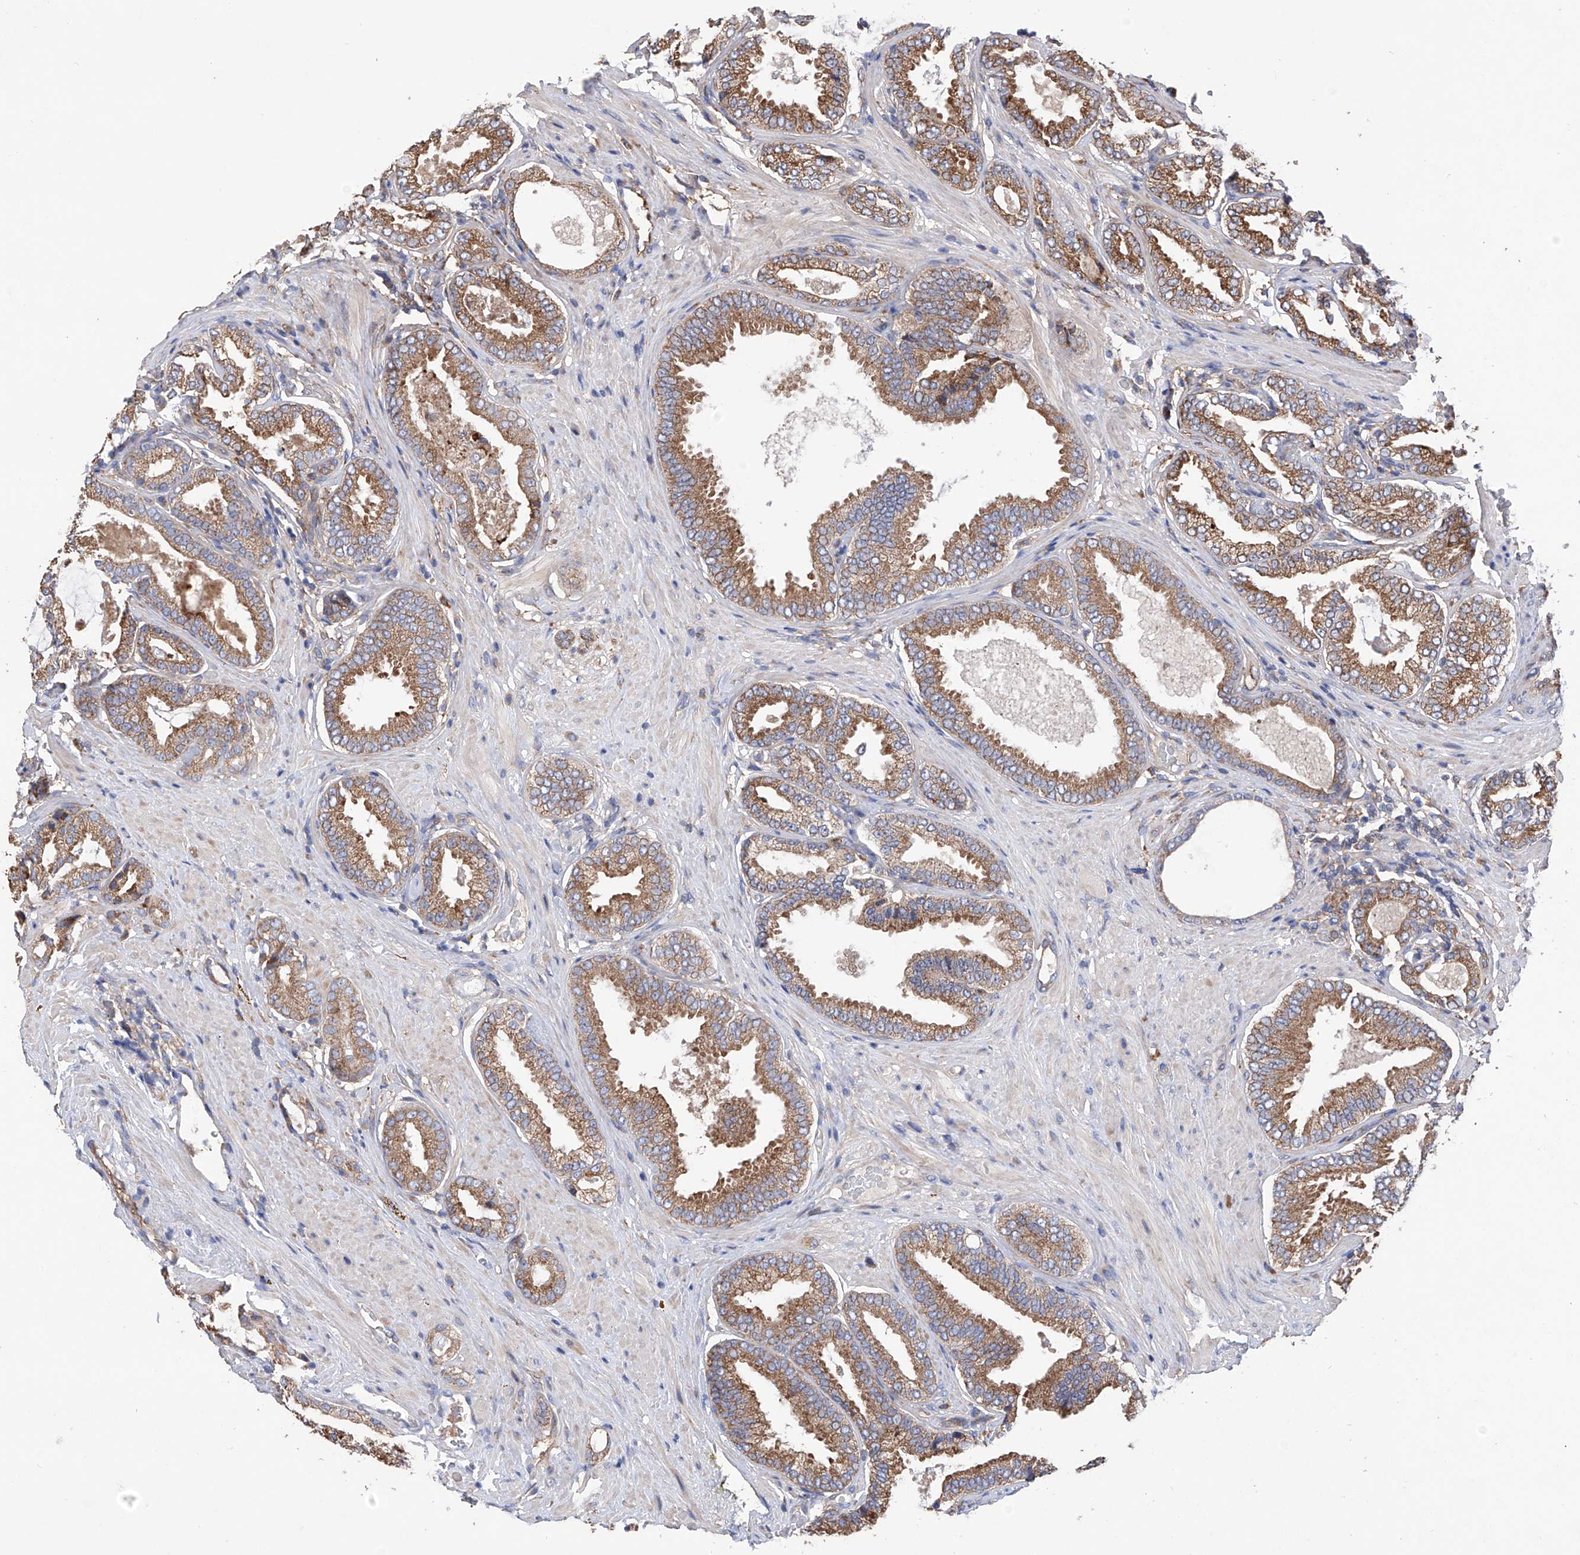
{"staining": {"intensity": "moderate", "quantity": ">75%", "location": "cytoplasmic/membranous"}, "tissue": "prostate cancer", "cell_type": "Tumor cells", "image_type": "cancer", "snomed": [{"axis": "morphology", "description": "Adenocarcinoma, Low grade"}, {"axis": "topography", "description": "Prostate"}], "caption": "Prostate cancer stained for a protein (brown) demonstrates moderate cytoplasmic/membranous positive expression in approximately >75% of tumor cells.", "gene": "INPP5B", "patient": {"sex": "male", "age": 71}}